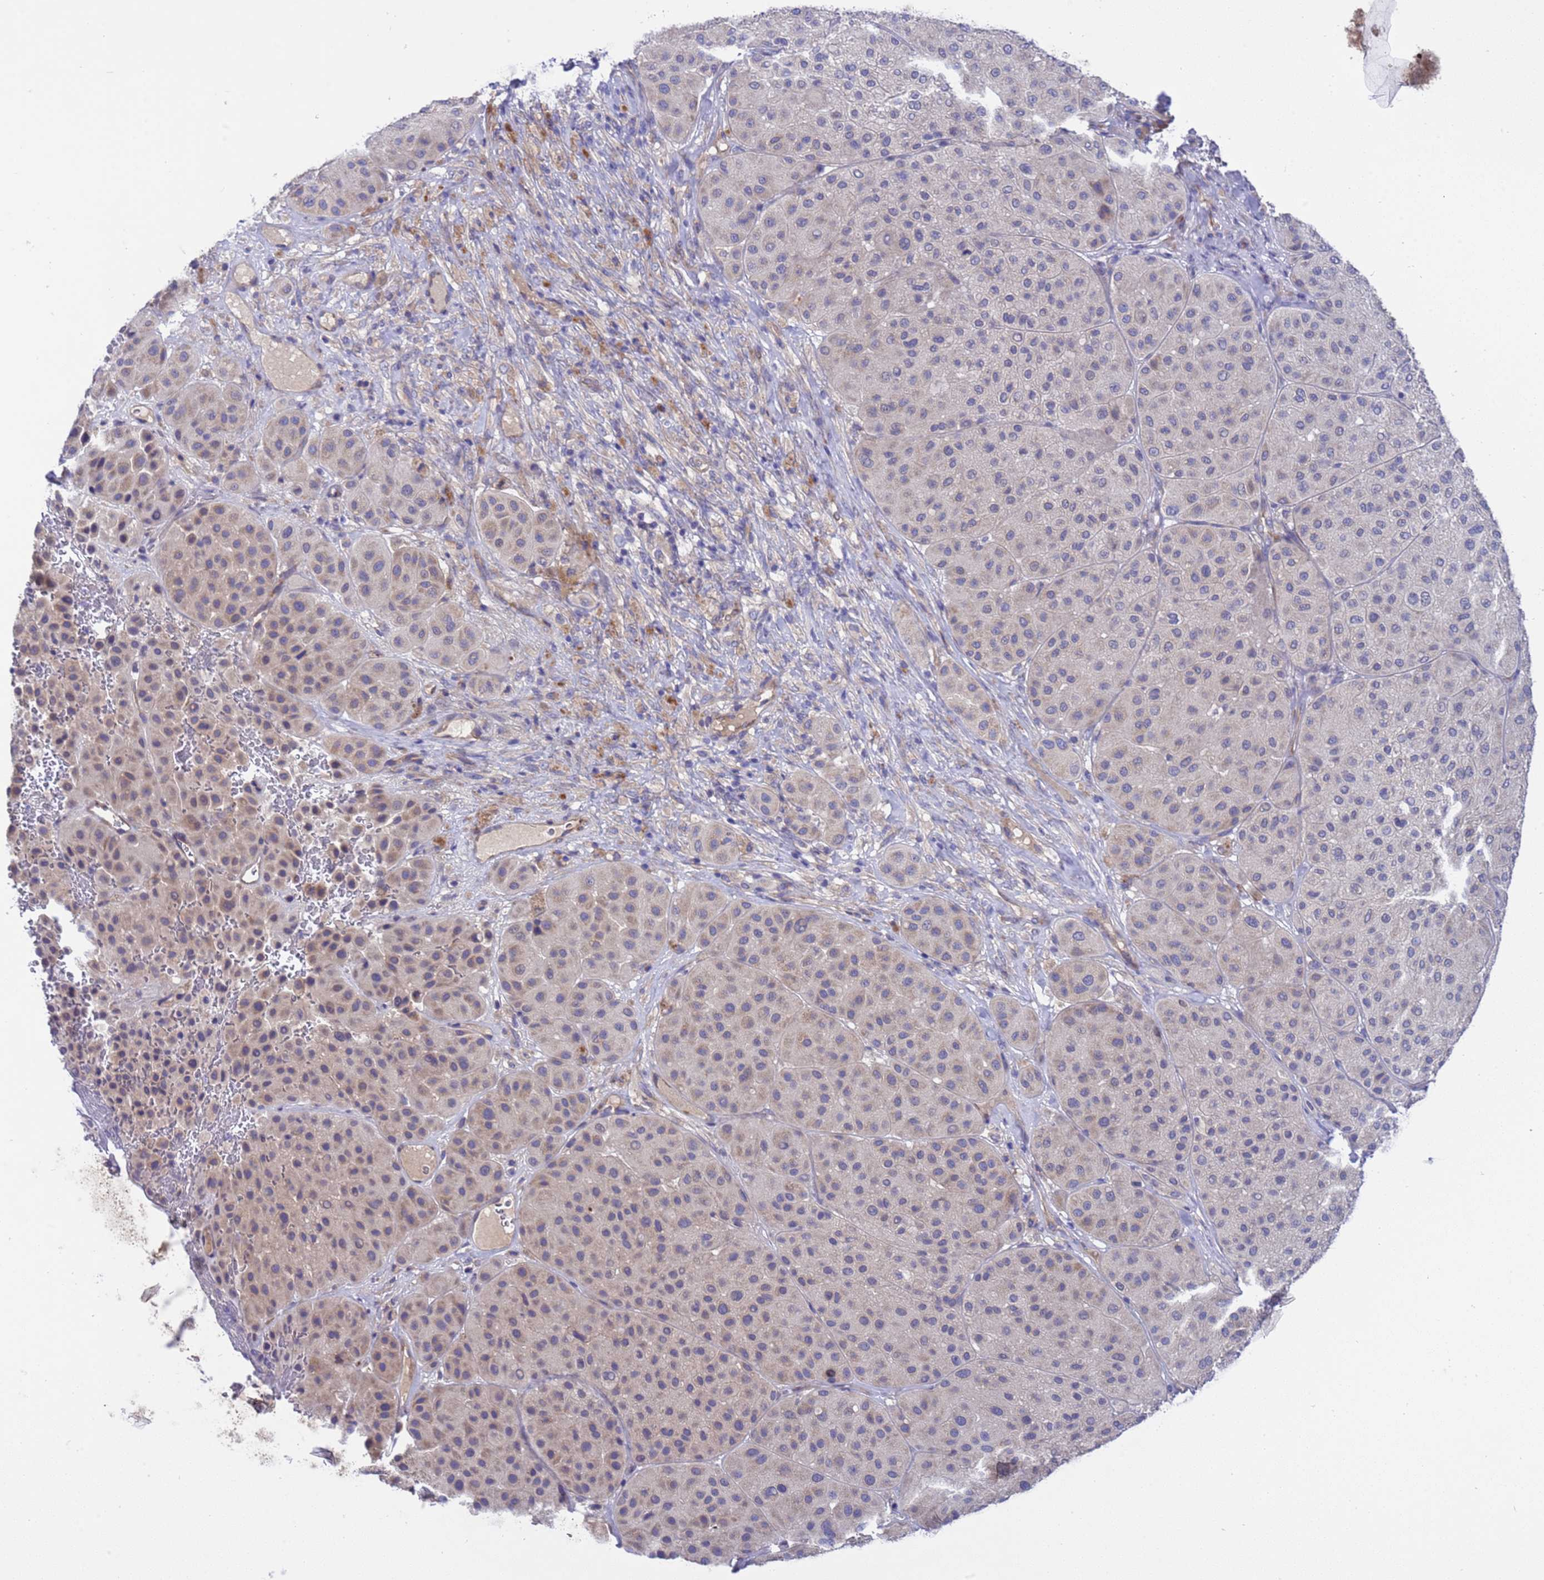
{"staining": {"intensity": "negative", "quantity": "none", "location": "none"}, "tissue": "melanoma", "cell_type": "Tumor cells", "image_type": "cancer", "snomed": [{"axis": "morphology", "description": "Malignant melanoma, Metastatic site"}, {"axis": "topography", "description": "Smooth muscle"}], "caption": "Tumor cells show no significant protein staining in malignant melanoma (metastatic site).", "gene": "RC3H2", "patient": {"sex": "male", "age": 41}}